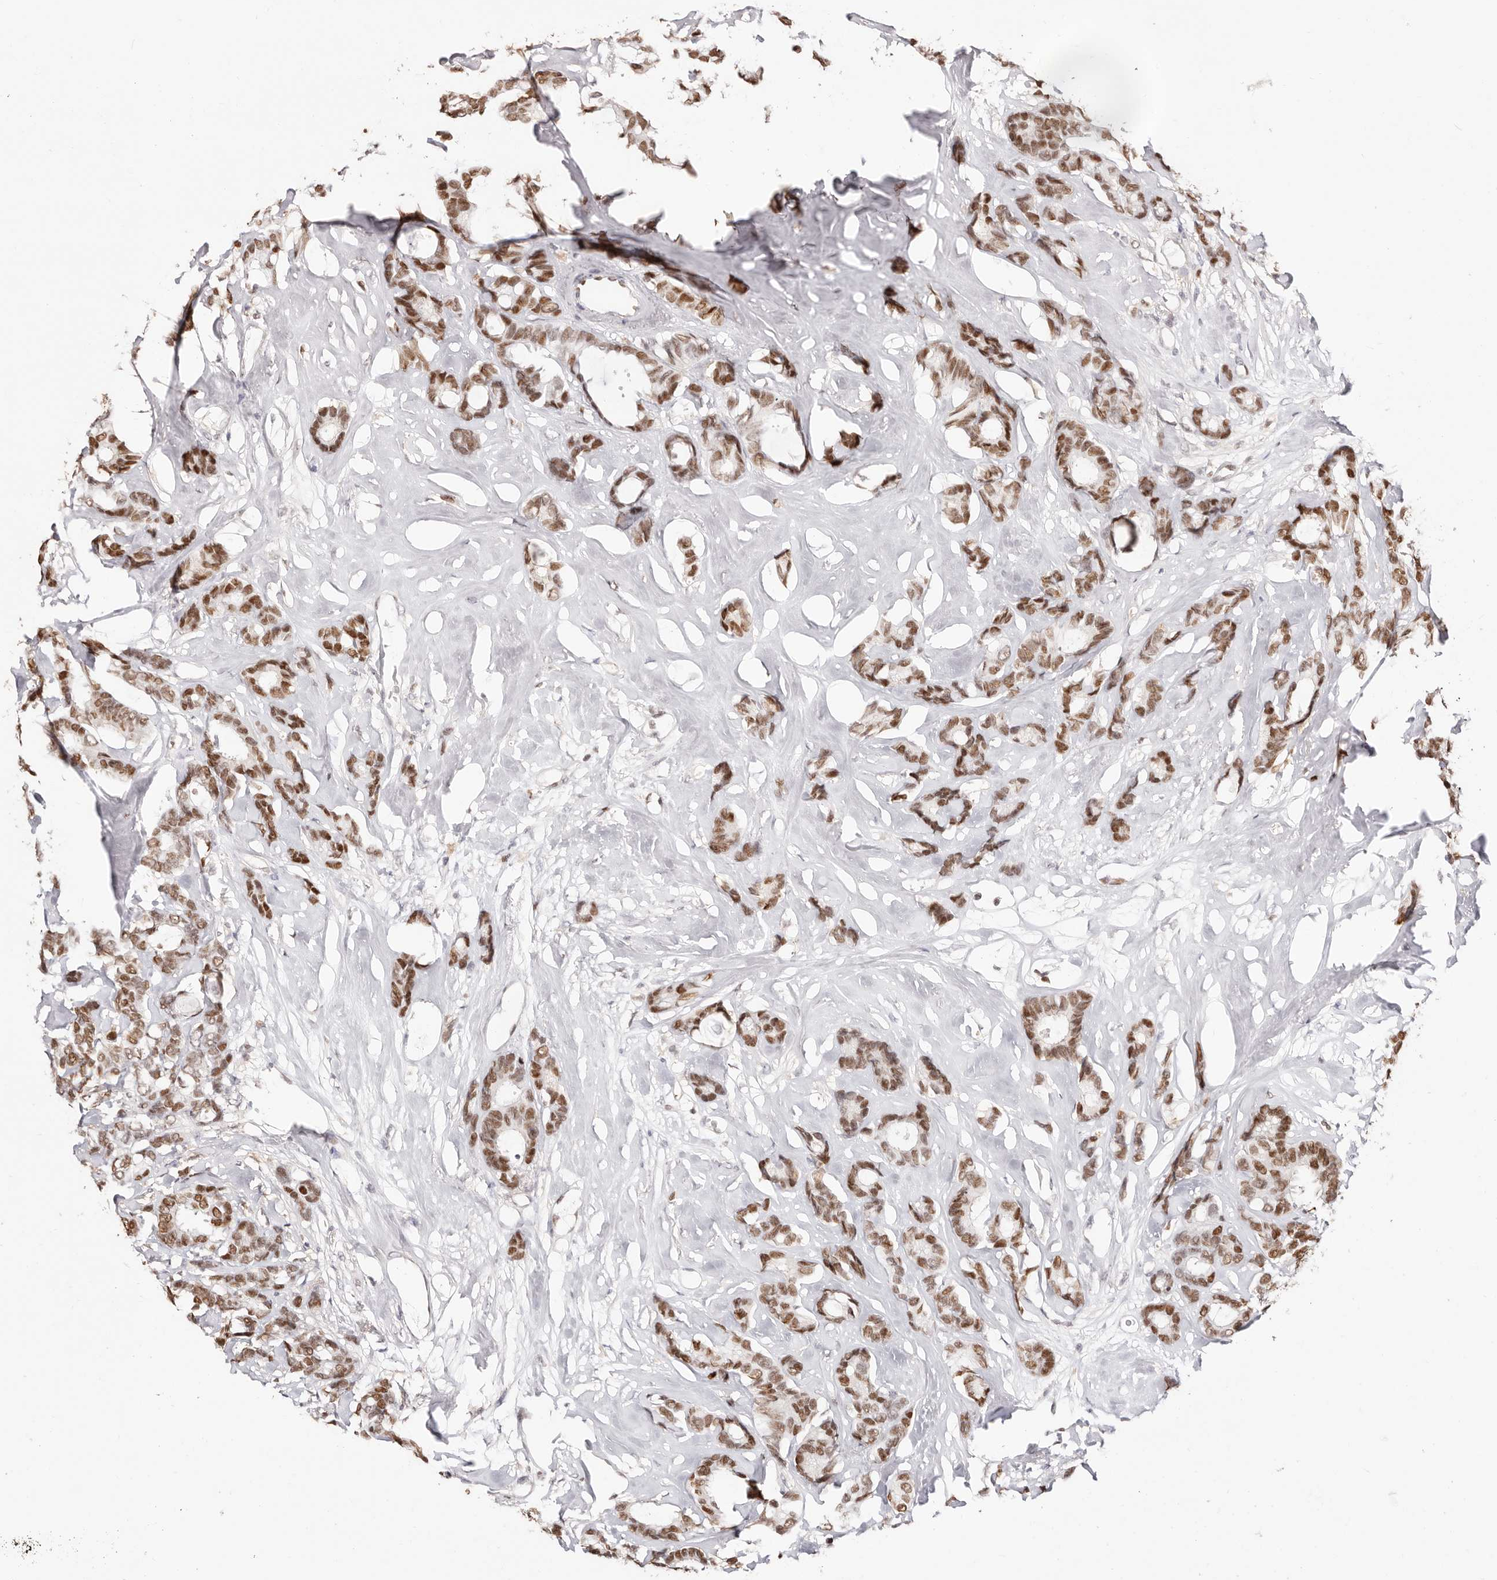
{"staining": {"intensity": "moderate", "quantity": ">75%", "location": "nuclear"}, "tissue": "breast cancer", "cell_type": "Tumor cells", "image_type": "cancer", "snomed": [{"axis": "morphology", "description": "Duct carcinoma"}, {"axis": "topography", "description": "Breast"}], "caption": "This photomicrograph displays IHC staining of human breast cancer, with medium moderate nuclear staining in about >75% of tumor cells.", "gene": "TKT", "patient": {"sex": "female", "age": 87}}